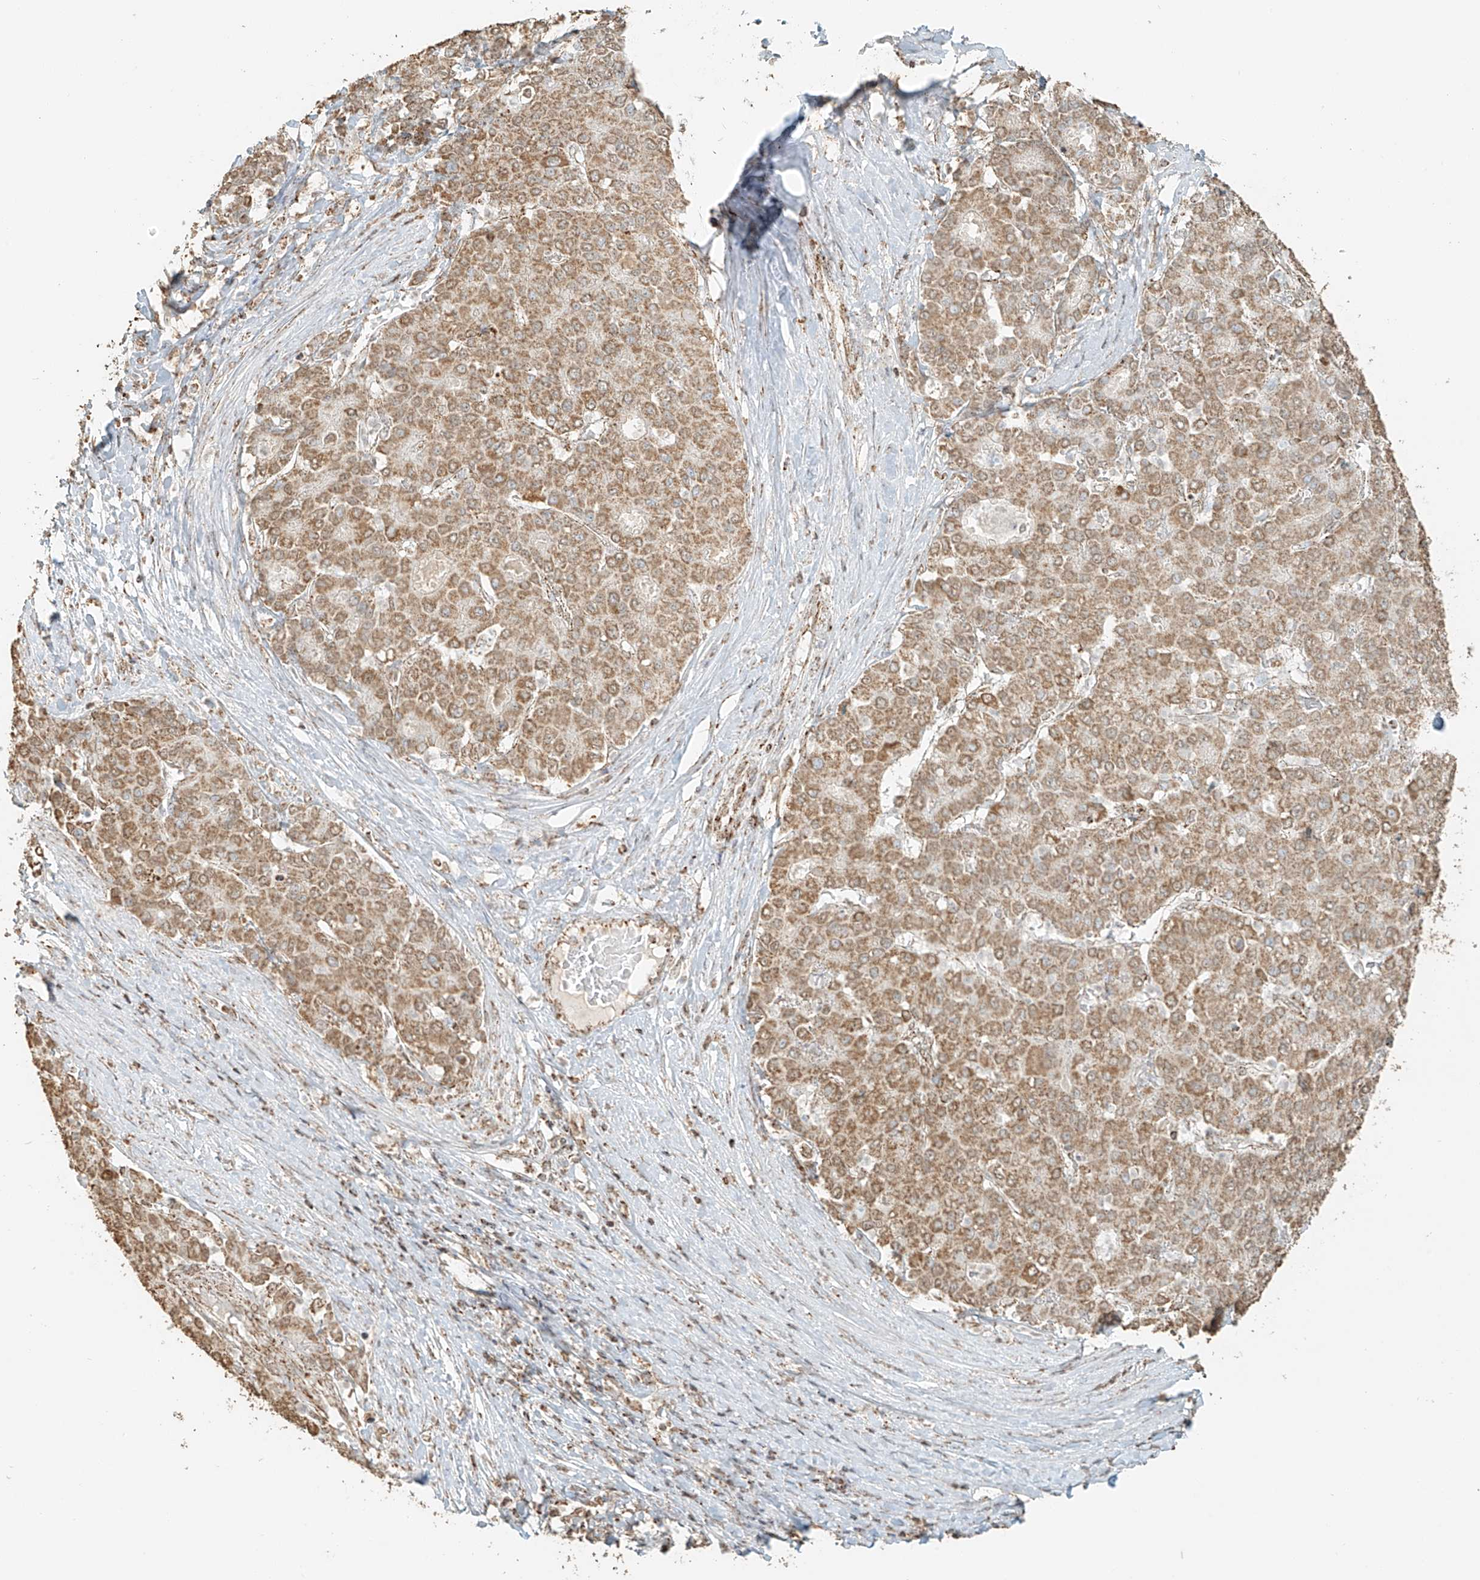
{"staining": {"intensity": "moderate", "quantity": ">75%", "location": "cytoplasmic/membranous"}, "tissue": "liver cancer", "cell_type": "Tumor cells", "image_type": "cancer", "snomed": [{"axis": "morphology", "description": "Carcinoma, Hepatocellular, NOS"}, {"axis": "topography", "description": "Liver"}], "caption": "DAB immunohistochemical staining of human liver hepatocellular carcinoma exhibits moderate cytoplasmic/membranous protein positivity in about >75% of tumor cells.", "gene": "MIPEP", "patient": {"sex": "male", "age": 65}}